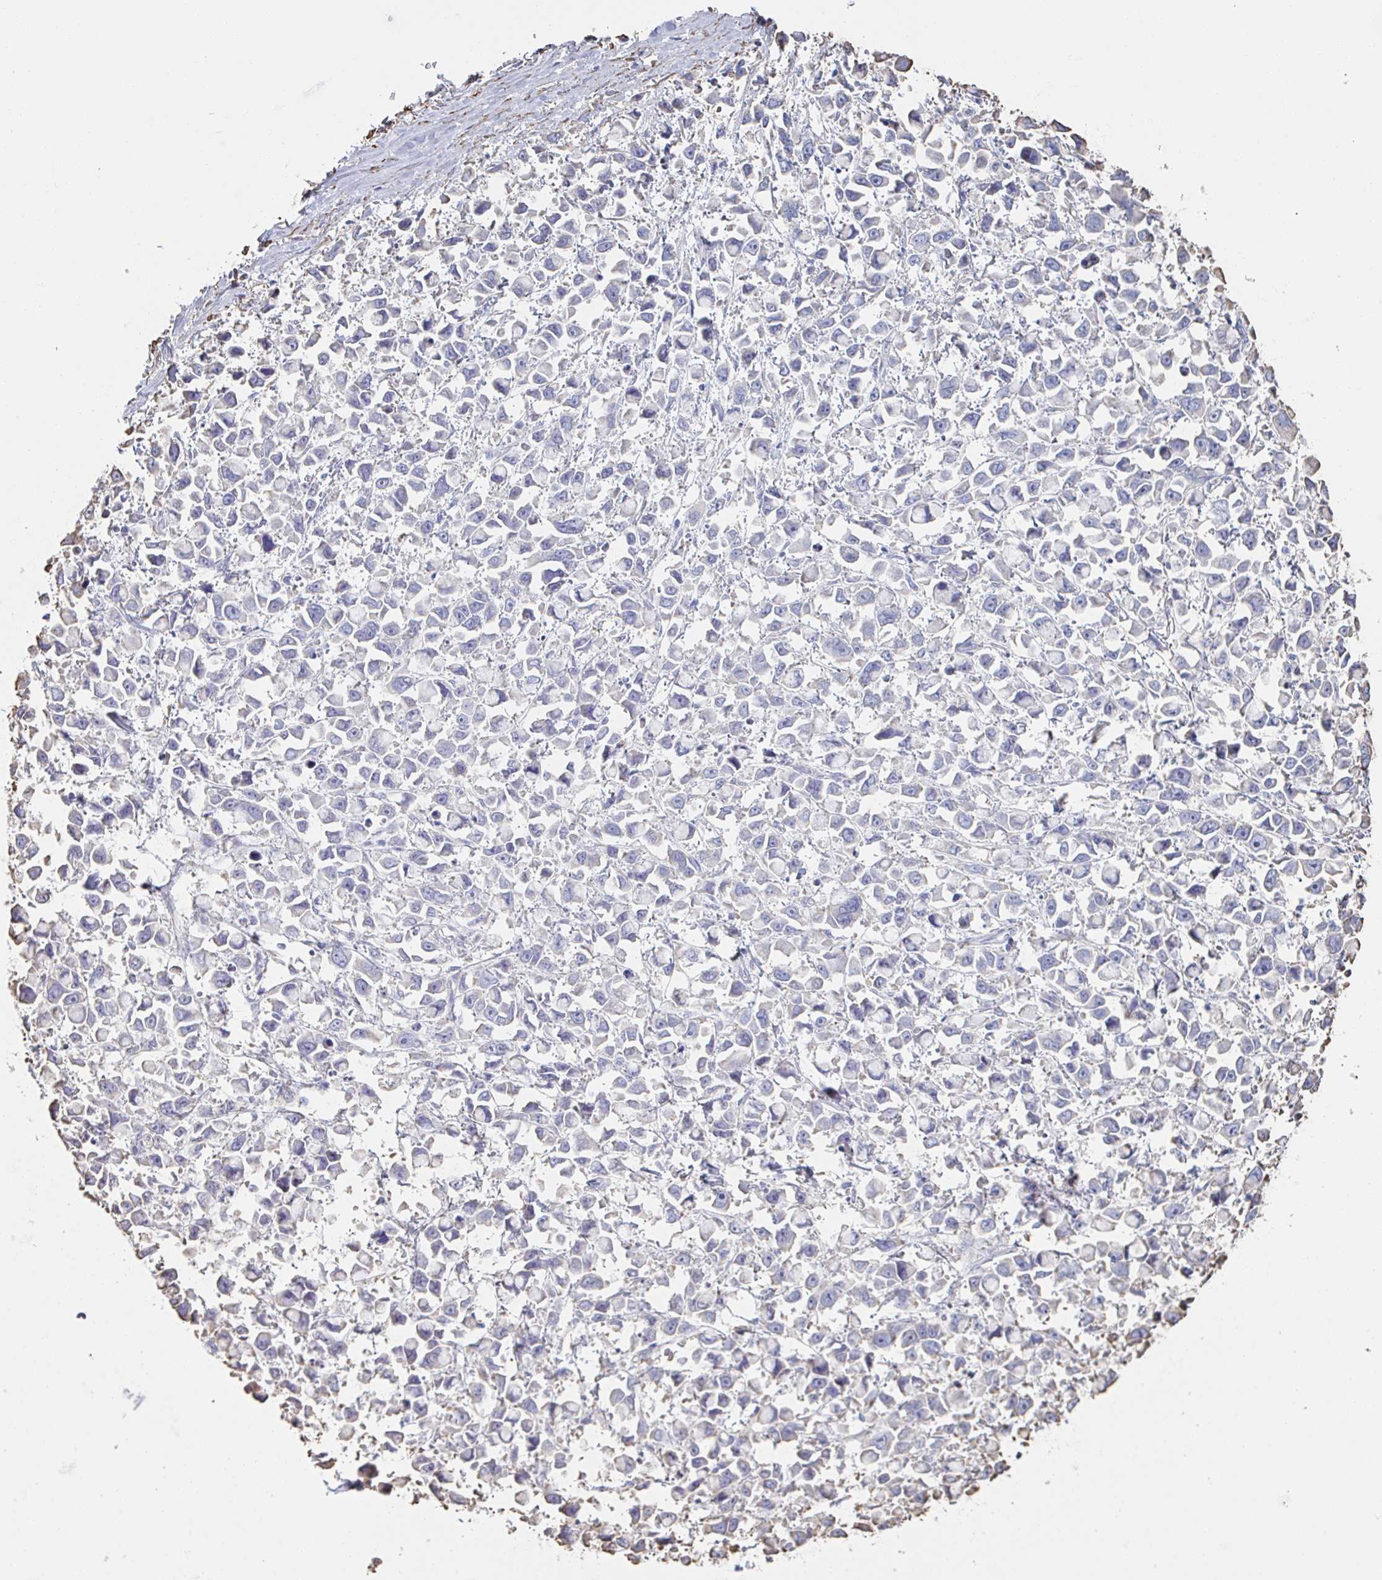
{"staining": {"intensity": "negative", "quantity": "none", "location": "none"}, "tissue": "stomach cancer", "cell_type": "Tumor cells", "image_type": "cancer", "snomed": [{"axis": "morphology", "description": "Adenocarcinoma, NOS"}, {"axis": "topography", "description": "Stomach"}], "caption": "A high-resolution photomicrograph shows immunohistochemistry staining of stomach adenocarcinoma, which displays no significant expression in tumor cells.", "gene": "RAB5IF", "patient": {"sex": "female", "age": 81}}